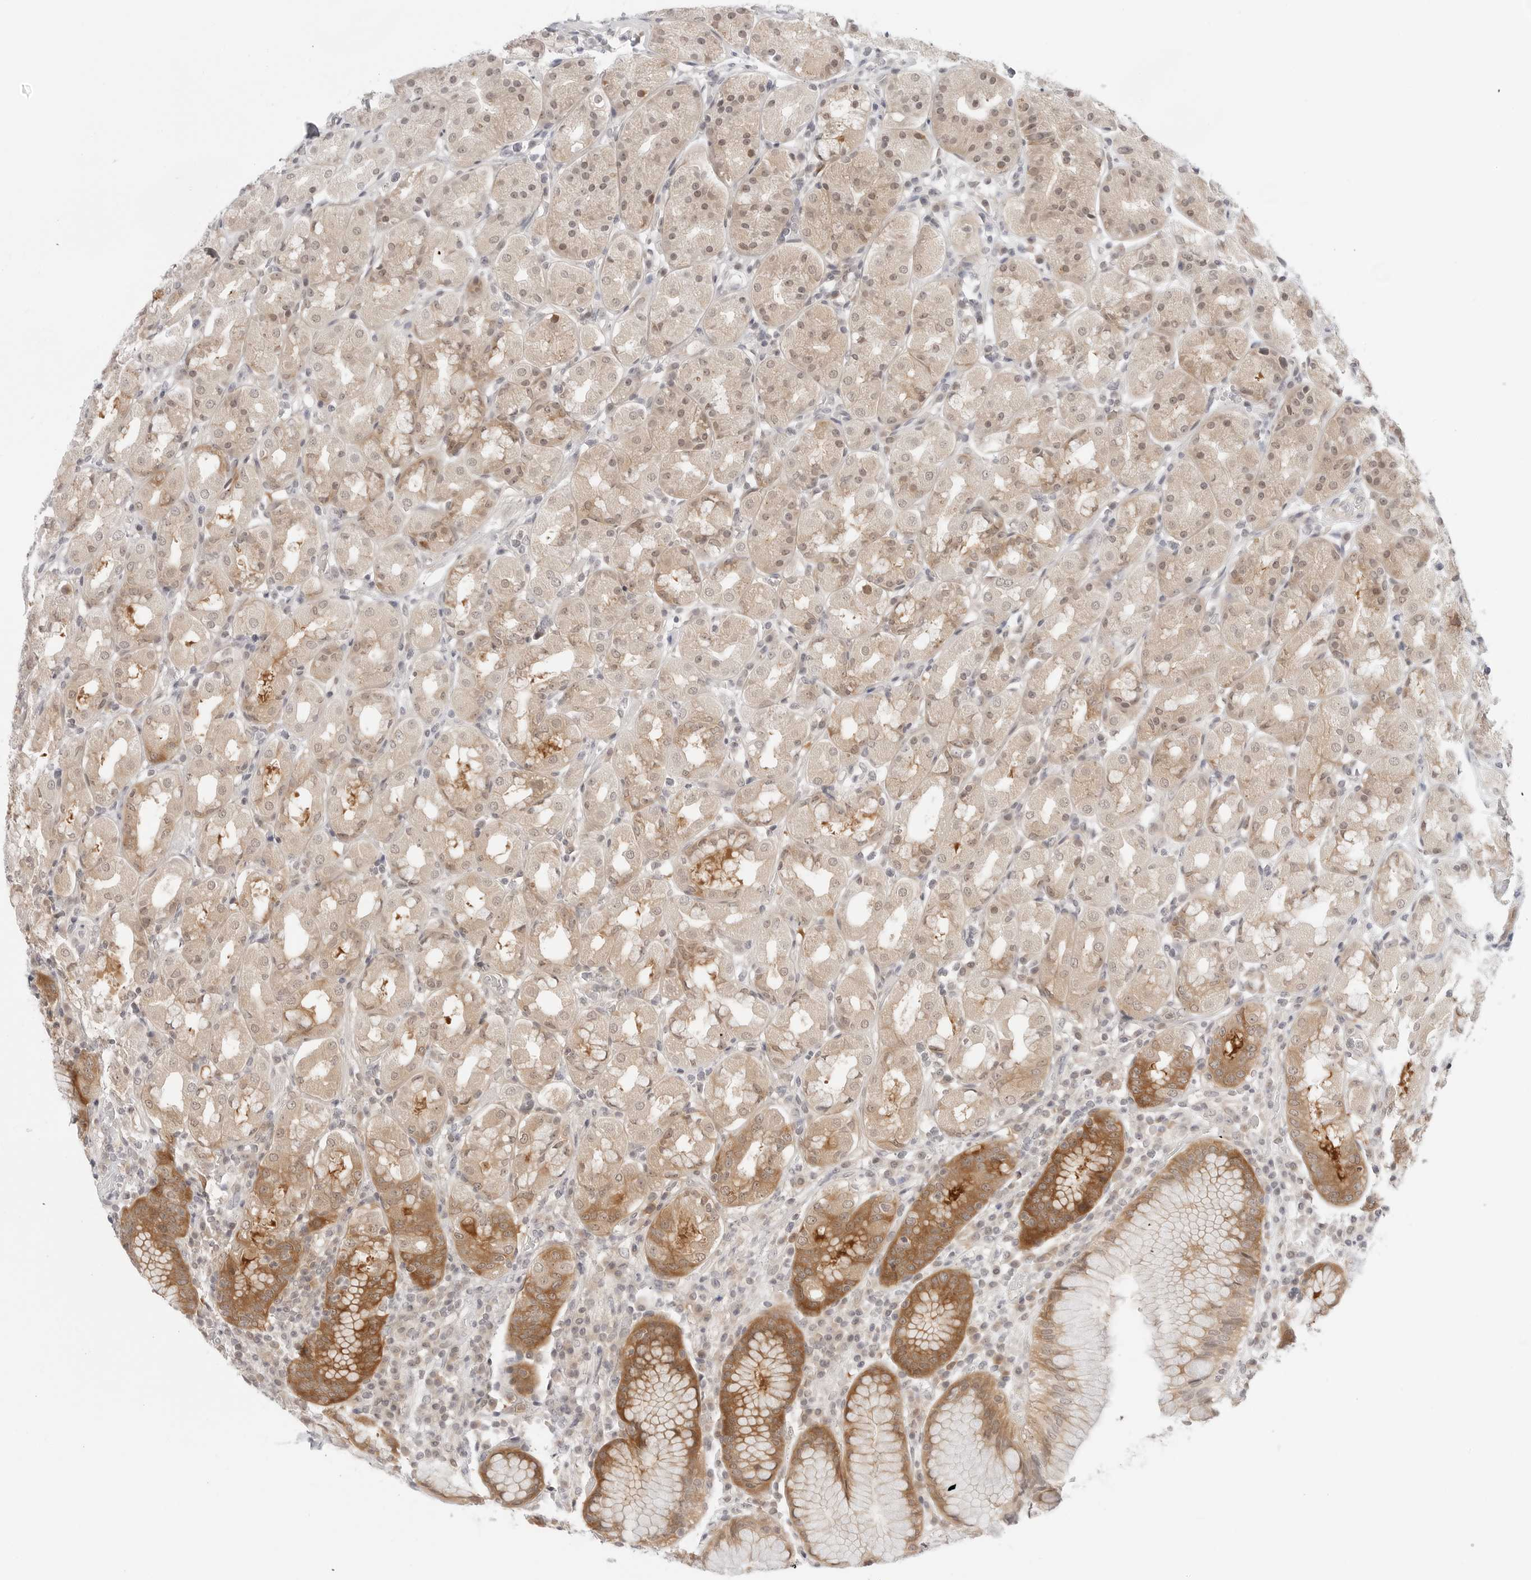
{"staining": {"intensity": "moderate", "quantity": "25%-75%", "location": "cytoplasmic/membranous"}, "tissue": "stomach", "cell_type": "Glandular cells", "image_type": "normal", "snomed": [{"axis": "morphology", "description": "Normal tissue, NOS"}, {"axis": "topography", "description": "Stomach, lower"}], "caption": "Immunohistochemical staining of normal human stomach demonstrates medium levels of moderate cytoplasmic/membranous staining in about 25%-75% of glandular cells. The staining is performed using DAB (3,3'-diaminobenzidine) brown chromogen to label protein expression. The nuclei are counter-stained blue using hematoxylin.", "gene": "NUDC", "patient": {"sex": "female", "age": 56}}